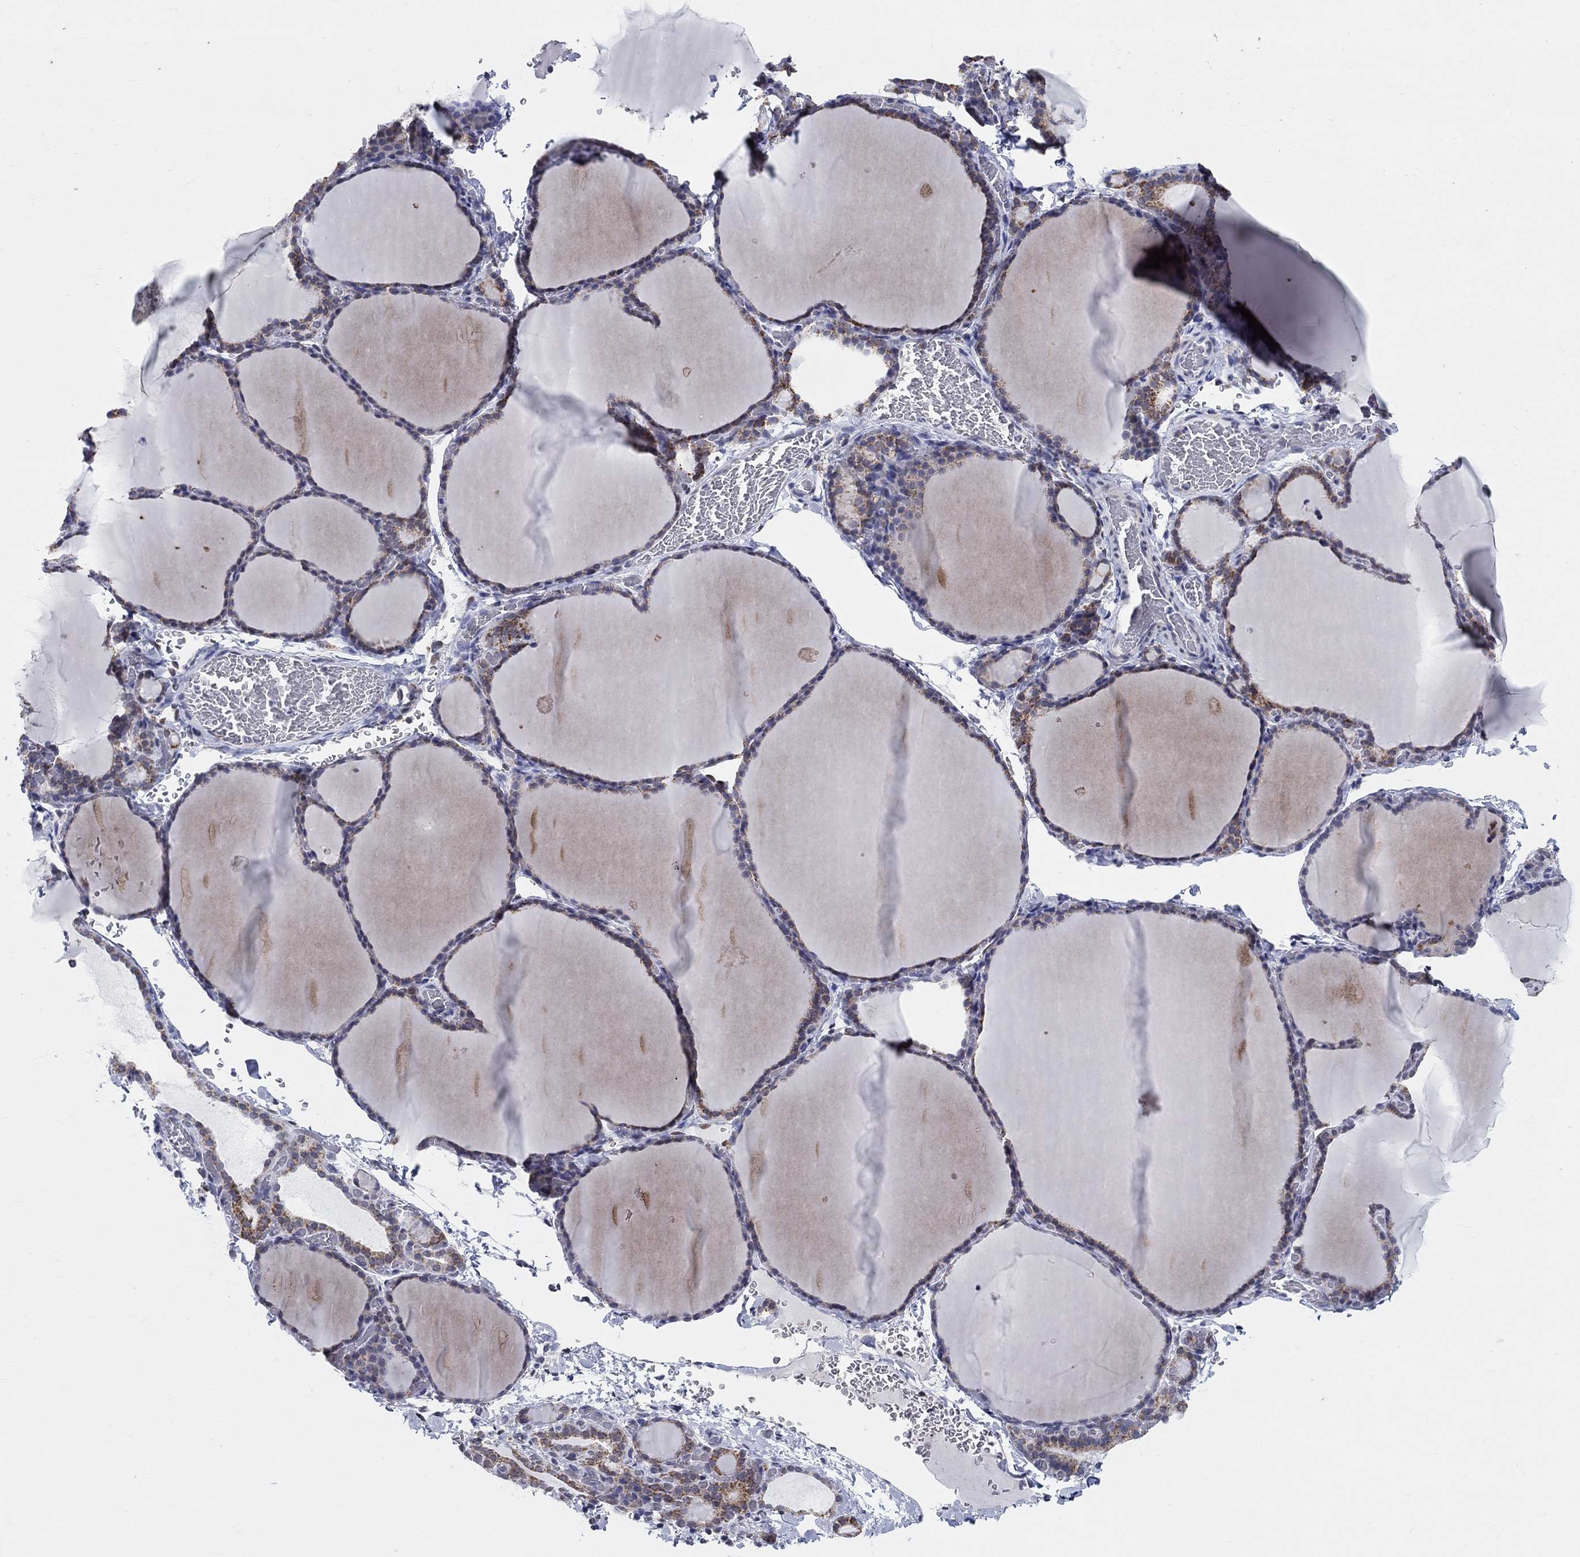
{"staining": {"intensity": "moderate", "quantity": "25%-75%", "location": "cytoplasmic/membranous"}, "tissue": "thyroid gland", "cell_type": "Glandular cells", "image_type": "normal", "snomed": [{"axis": "morphology", "description": "Normal tissue, NOS"}, {"axis": "morphology", "description": "Hyperplasia, NOS"}, {"axis": "topography", "description": "Thyroid gland"}], "caption": "Approximately 25%-75% of glandular cells in benign human thyroid gland demonstrate moderate cytoplasmic/membranous protein positivity as visualized by brown immunohistochemical staining.", "gene": "KISS1R", "patient": {"sex": "female", "age": 27}}